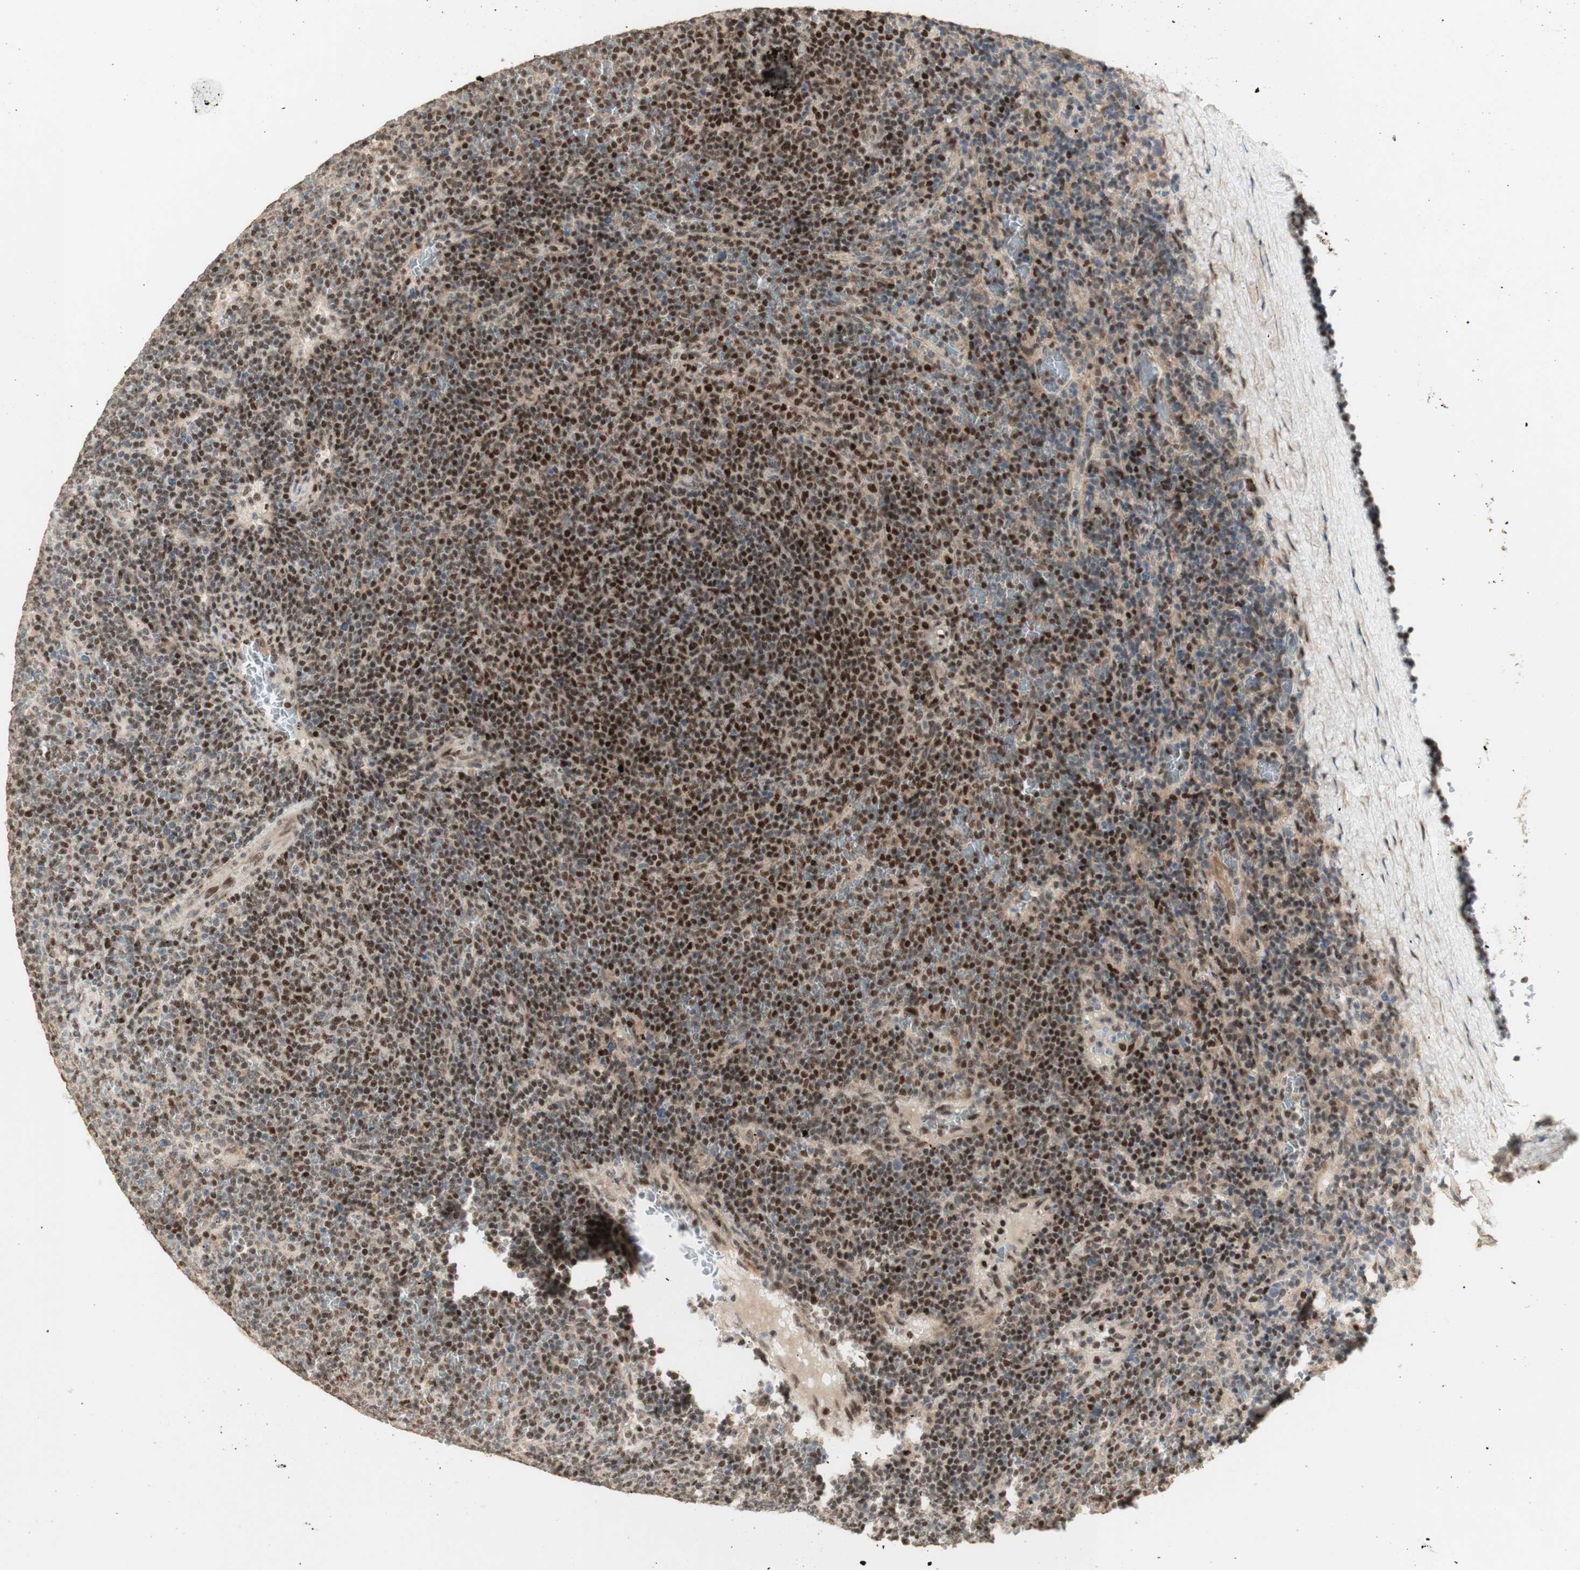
{"staining": {"intensity": "weak", "quantity": ">75%", "location": "nuclear"}, "tissue": "lymphoma", "cell_type": "Tumor cells", "image_type": "cancer", "snomed": [{"axis": "morphology", "description": "Malignant lymphoma, non-Hodgkin's type, Low grade"}, {"axis": "topography", "description": "Spleen"}], "caption": "Tumor cells exhibit low levels of weak nuclear staining in approximately >75% of cells in human lymphoma.", "gene": "FOXP1", "patient": {"sex": "female", "age": 50}}